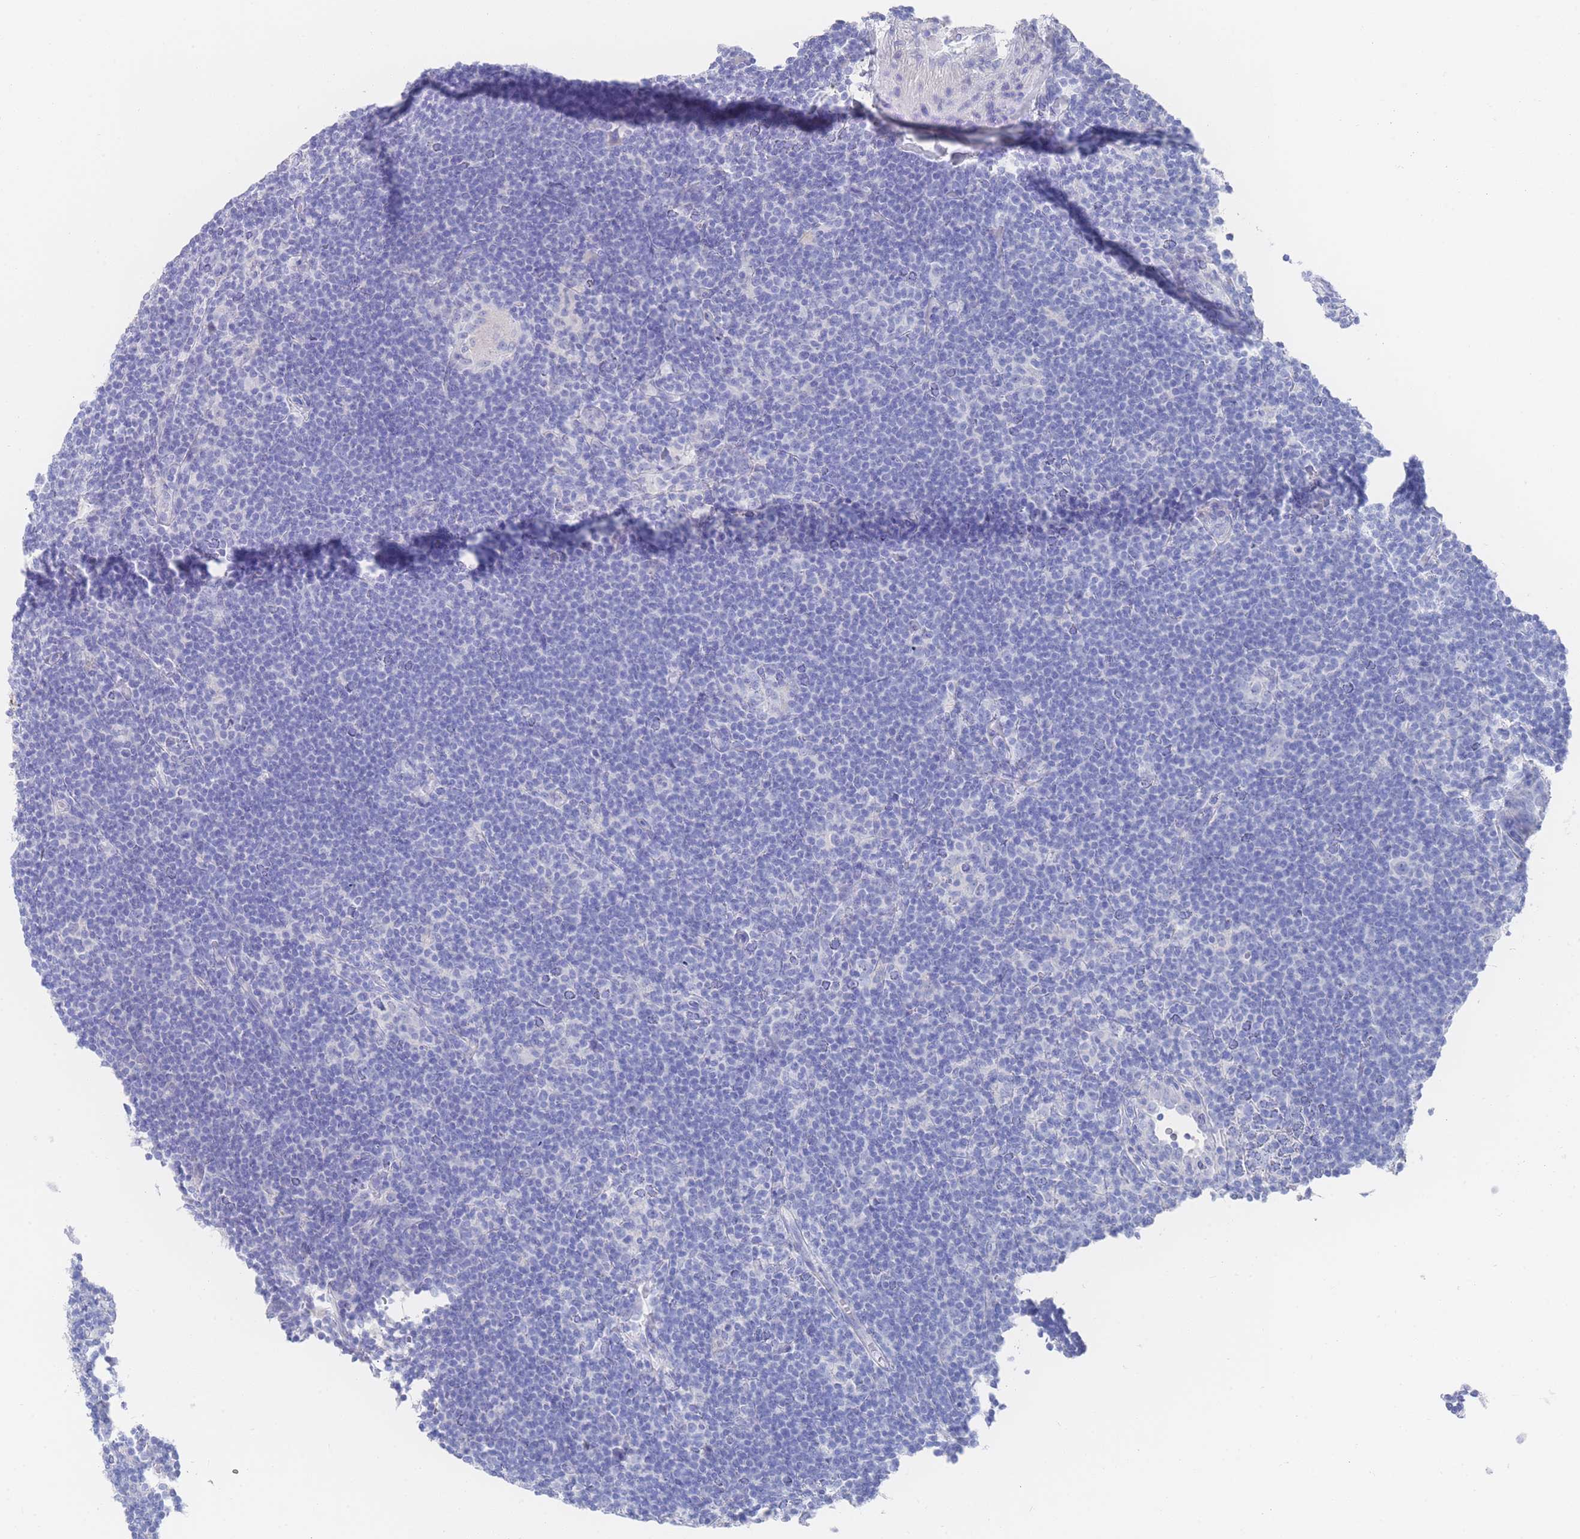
{"staining": {"intensity": "negative", "quantity": "none", "location": "none"}, "tissue": "lymphoma", "cell_type": "Tumor cells", "image_type": "cancer", "snomed": [{"axis": "morphology", "description": "Hodgkin's disease, NOS"}, {"axis": "topography", "description": "Lymph node"}], "caption": "This is an immunohistochemistry micrograph of human lymphoma. There is no staining in tumor cells.", "gene": "LRRC37A", "patient": {"sex": "female", "age": 57}}